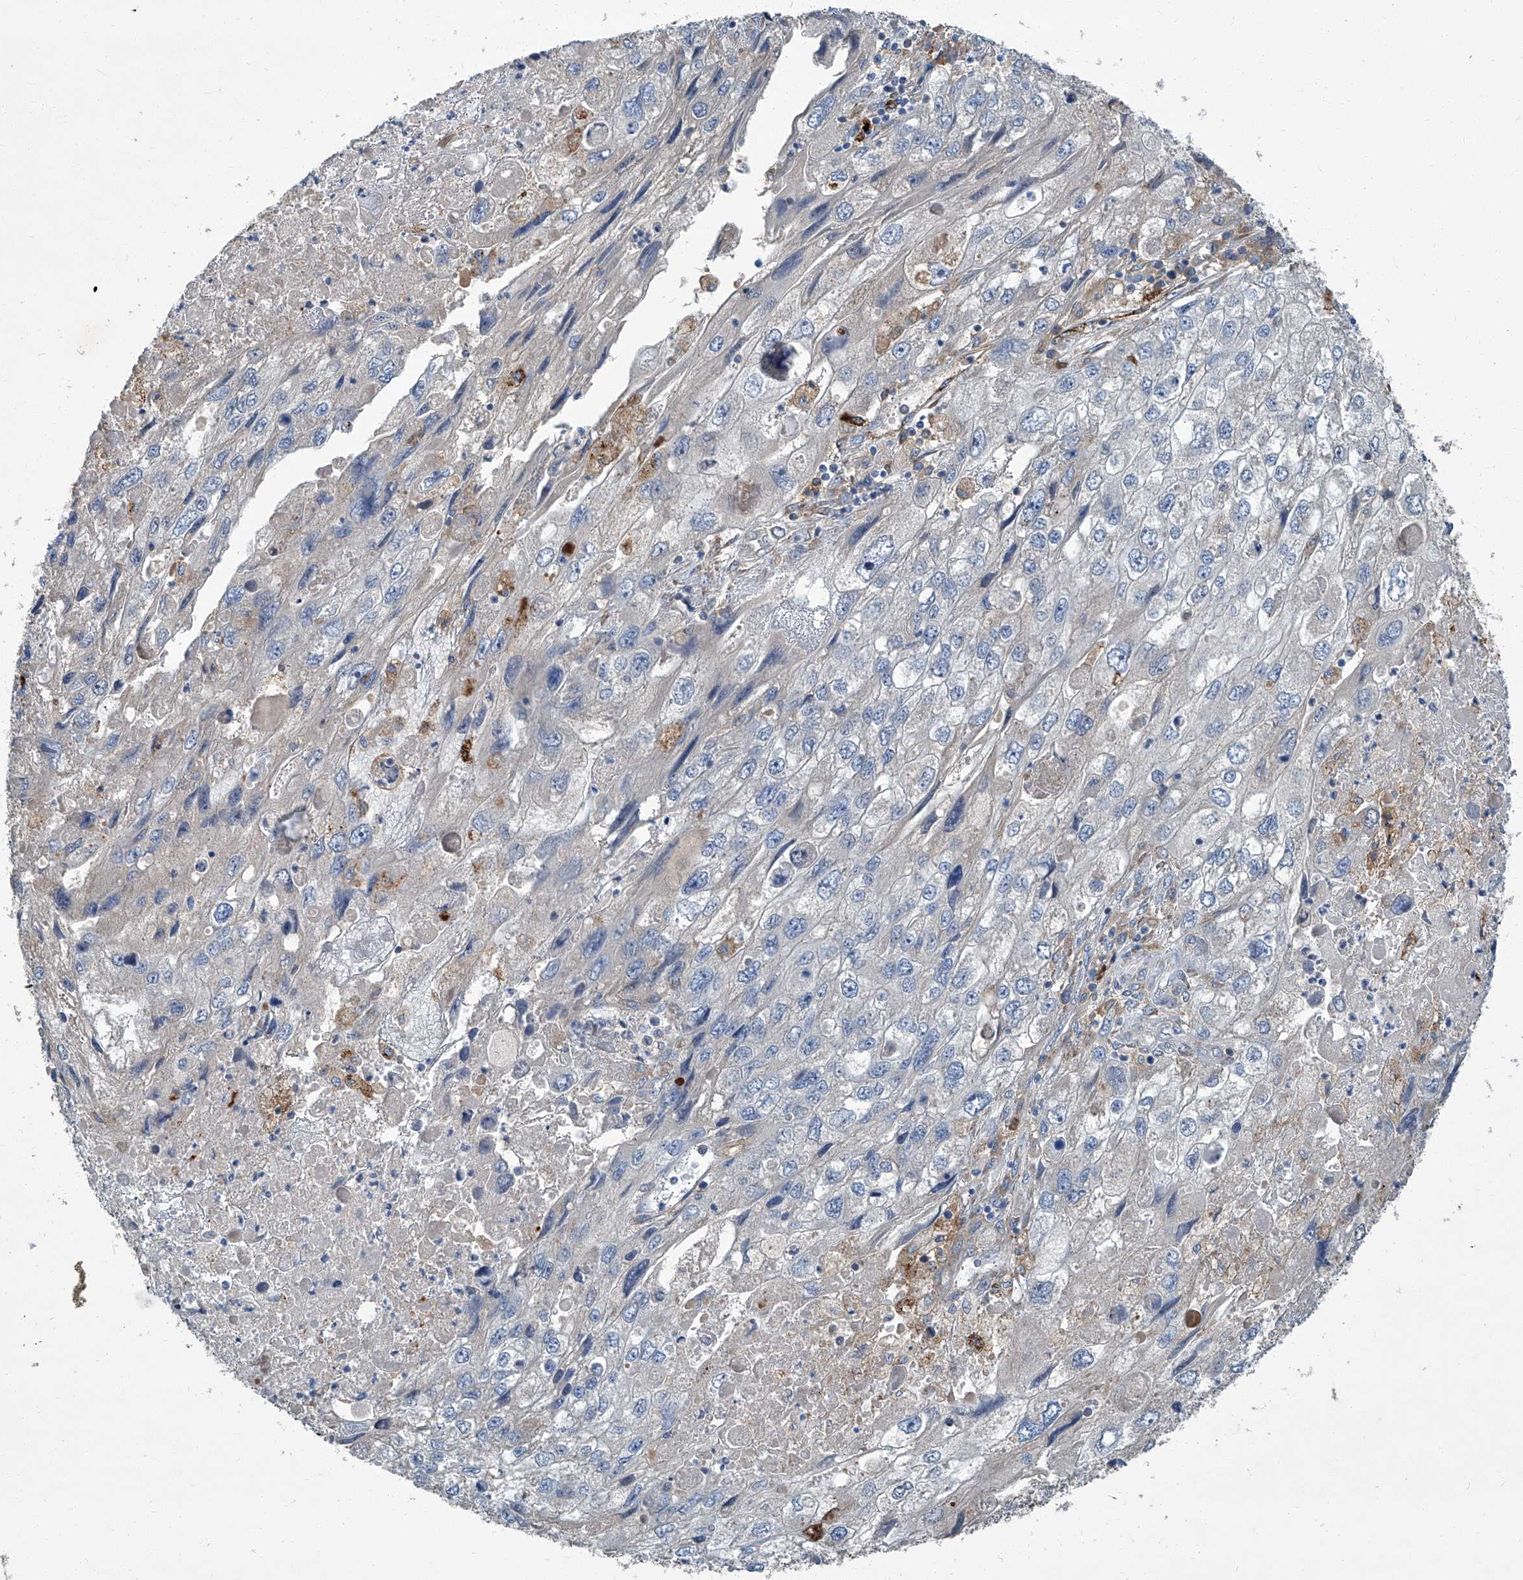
{"staining": {"intensity": "negative", "quantity": "none", "location": "none"}, "tissue": "endometrial cancer", "cell_type": "Tumor cells", "image_type": "cancer", "snomed": [{"axis": "morphology", "description": "Adenocarcinoma, NOS"}, {"axis": "topography", "description": "Endometrium"}], "caption": "This is an immunohistochemistry micrograph of endometrial cancer. There is no staining in tumor cells.", "gene": "FAM167A", "patient": {"sex": "female", "age": 49}}